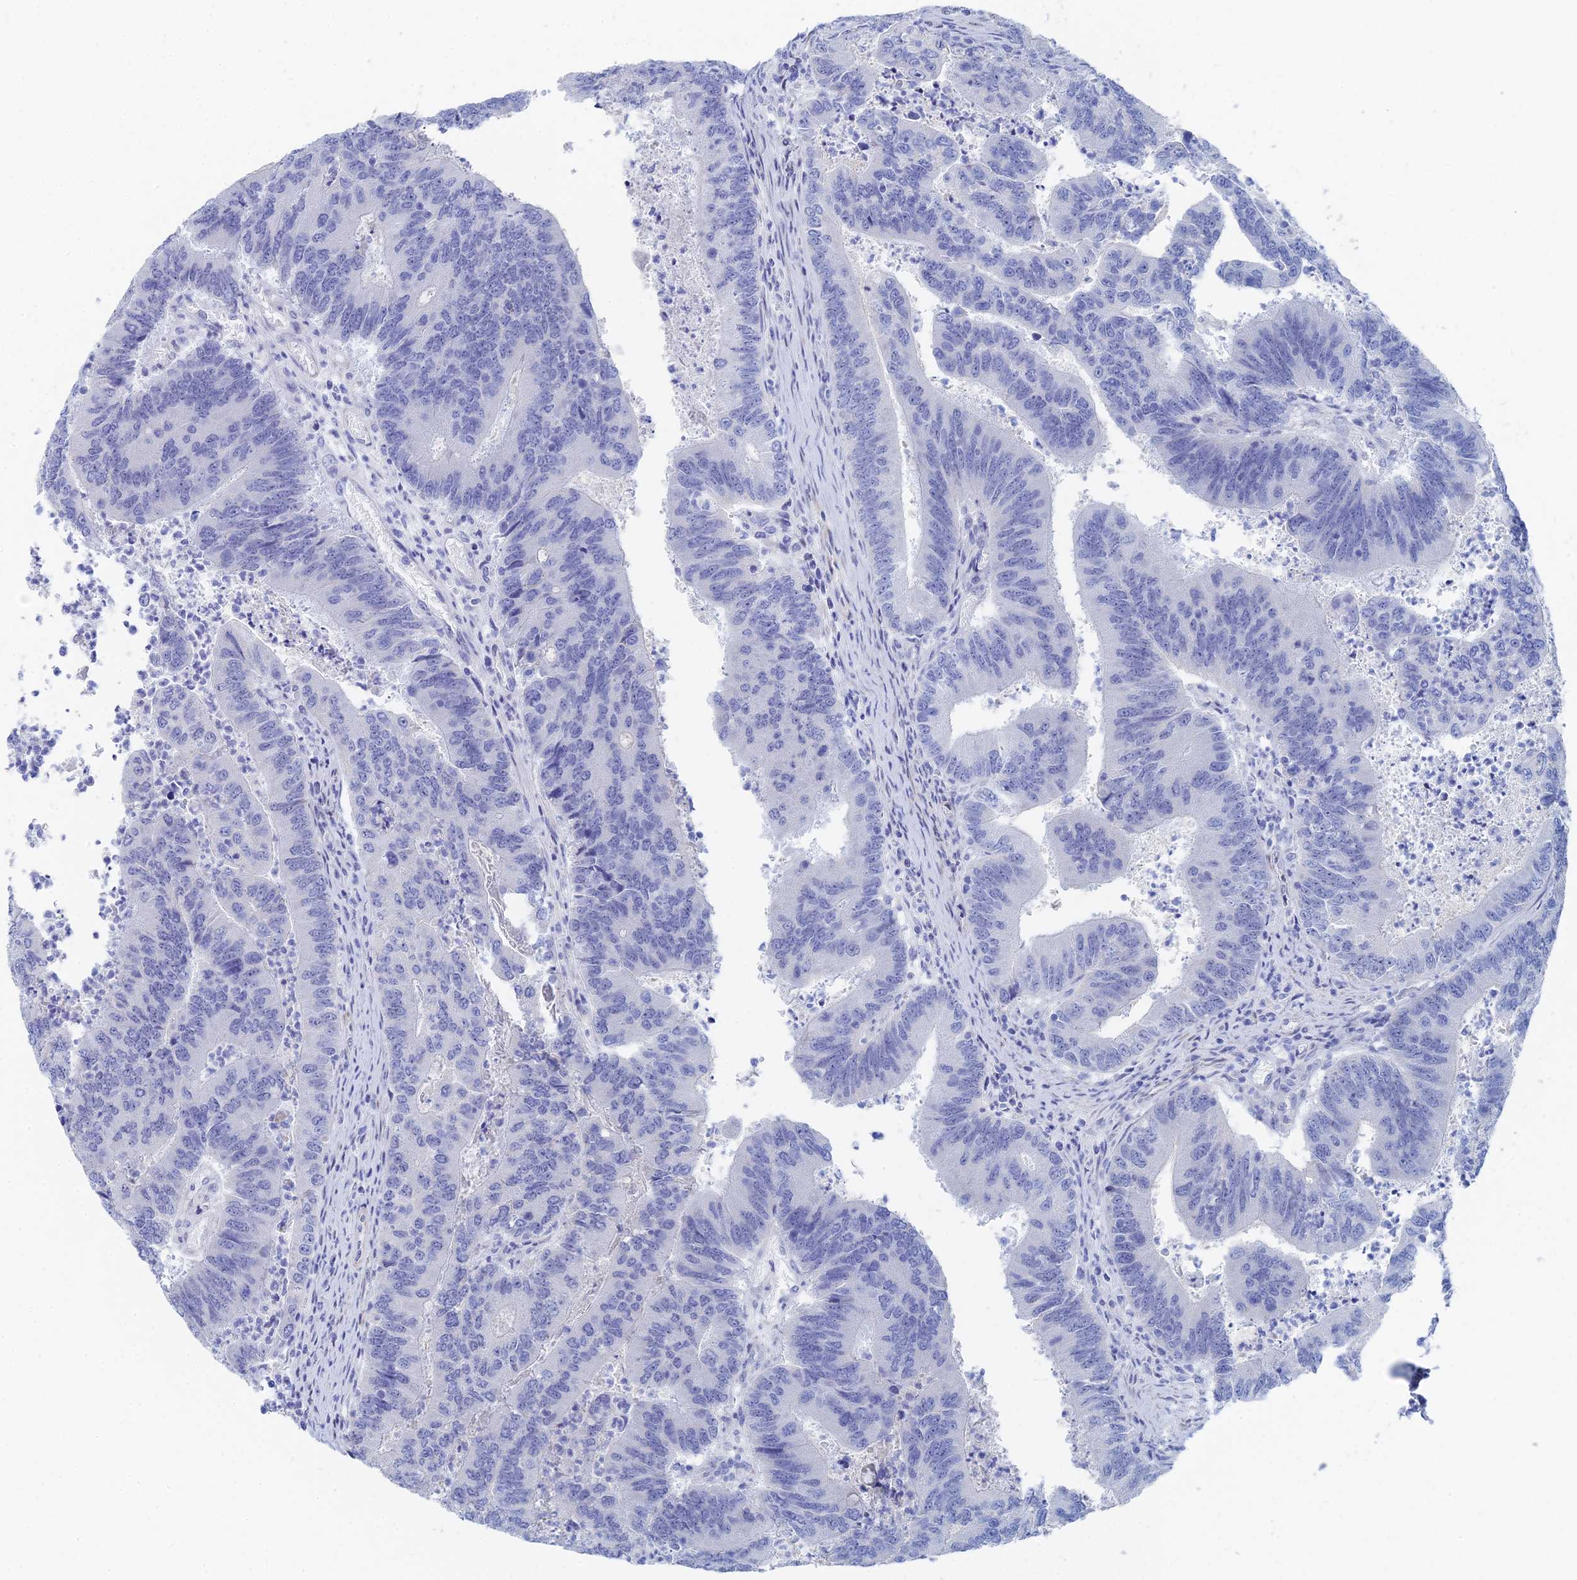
{"staining": {"intensity": "negative", "quantity": "none", "location": "none"}, "tissue": "colorectal cancer", "cell_type": "Tumor cells", "image_type": "cancer", "snomed": [{"axis": "morphology", "description": "Adenocarcinoma, NOS"}, {"axis": "topography", "description": "Colon"}], "caption": "Tumor cells show no significant positivity in colorectal cancer.", "gene": "DRGX", "patient": {"sex": "female", "age": 67}}